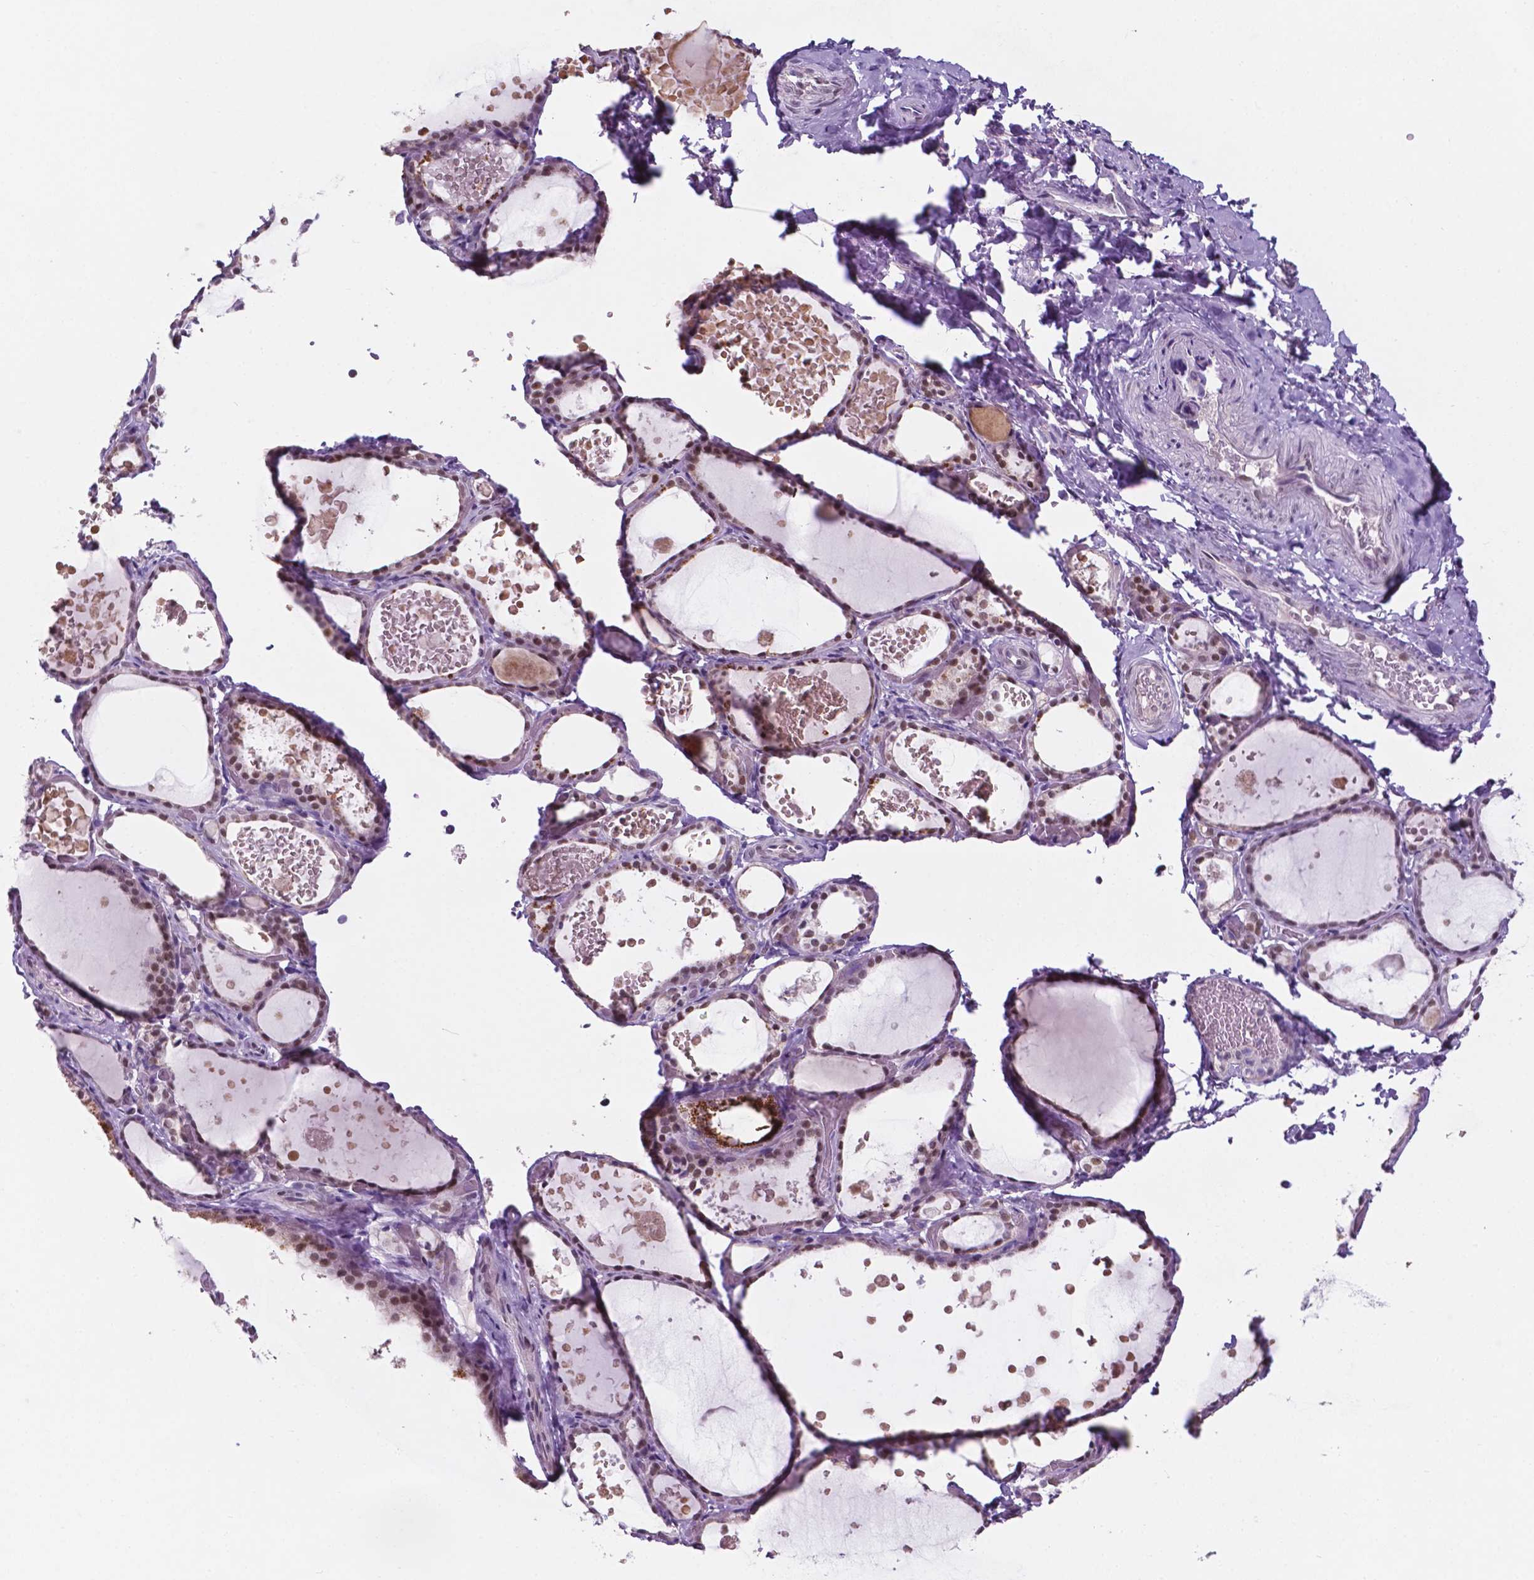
{"staining": {"intensity": "moderate", "quantity": "25%-75%", "location": "nuclear"}, "tissue": "thyroid gland", "cell_type": "Glandular cells", "image_type": "normal", "snomed": [{"axis": "morphology", "description": "Normal tissue, NOS"}, {"axis": "topography", "description": "Thyroid gland"}], "caption": "Immunohistochemical staining of normal thyroid gland demonstrates 25%-75% levels of moderate nuclear protein positivity in approximately 25%-75% of glandular cells. Immunohistochemistry (ihc) stains the protein in brown and the nuclei are stained blue.", "gene": "FAM50B", "patient": {"sex": "female", "age": 56}}